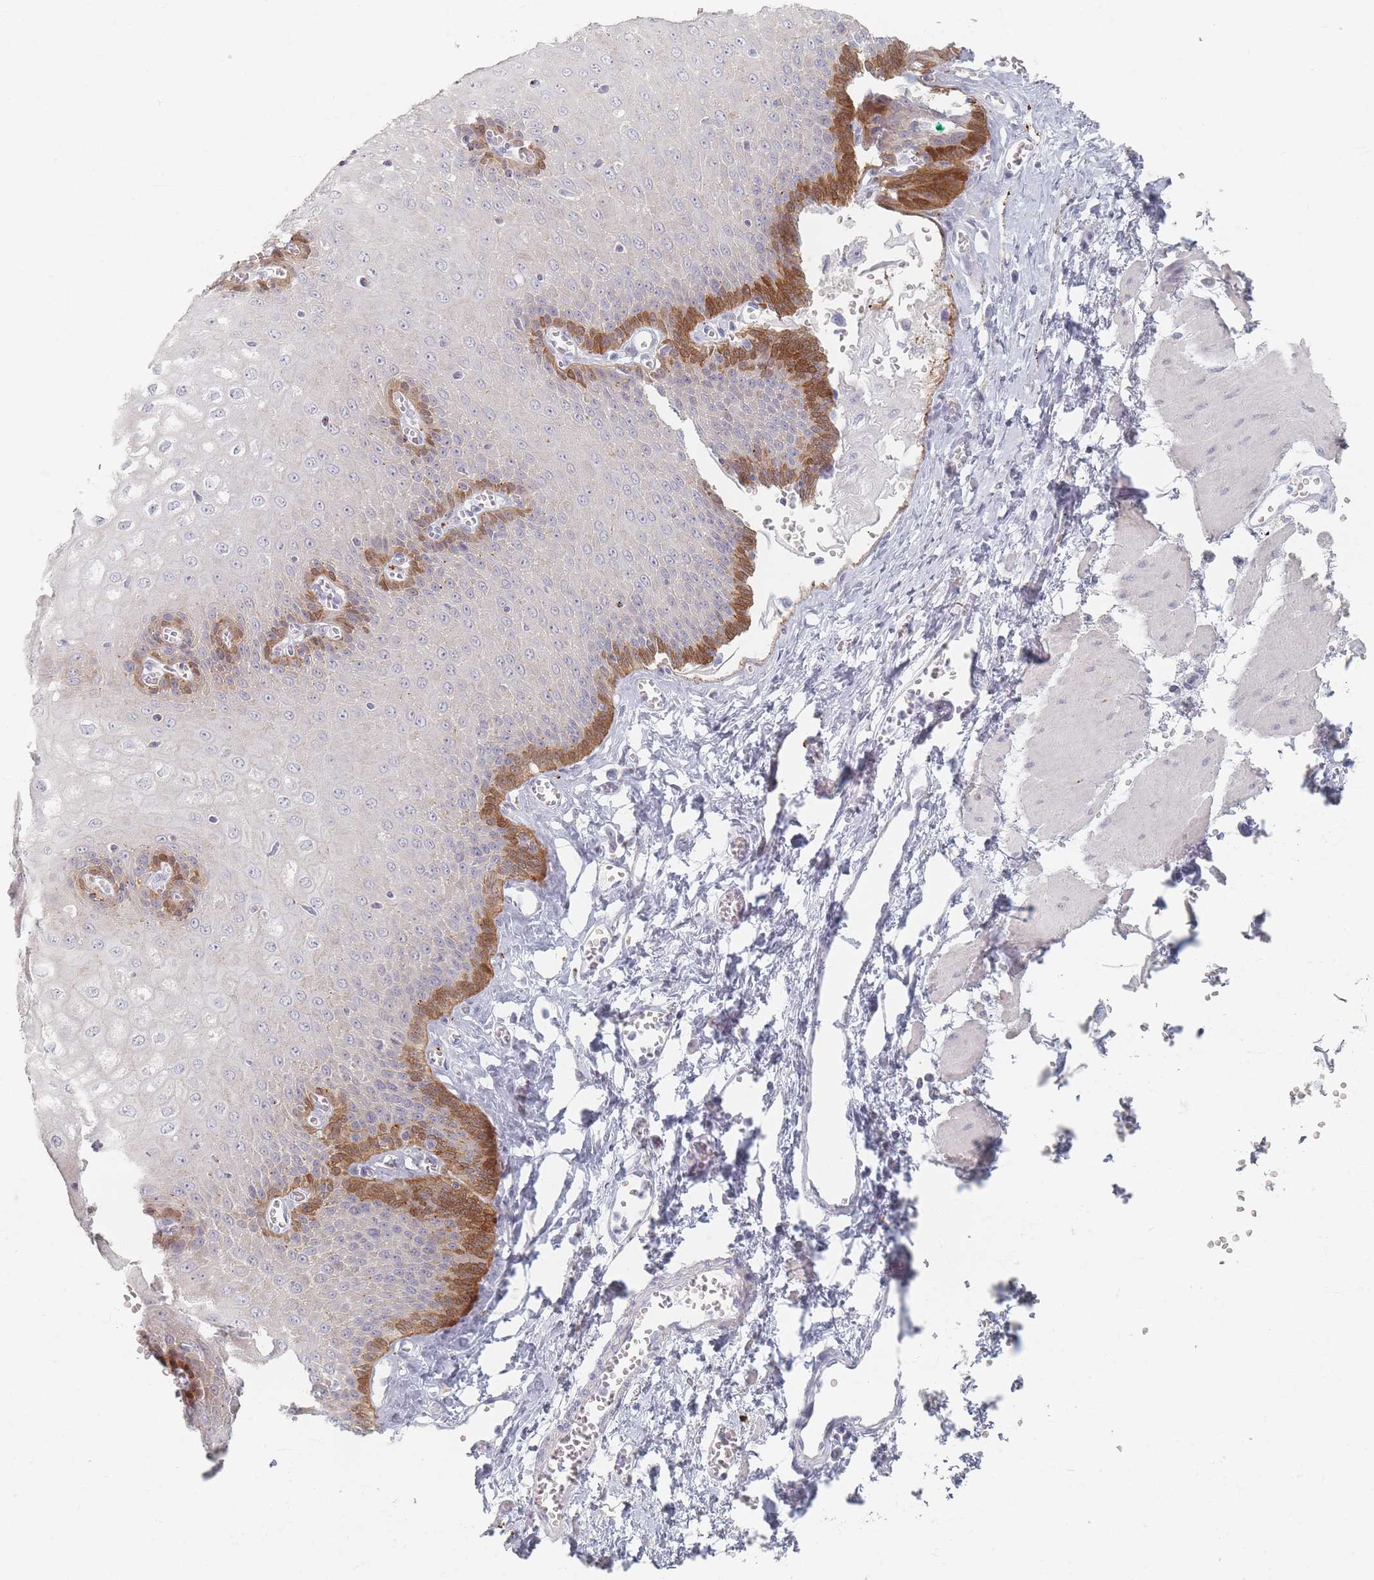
{"staining": {"intensity": "strong", "quantity": "<25%", "location": "cytoplasmic/membranous,nuclear"}, "tissue": "esophagus", "cell_type": "Squamous epithelial cells", "image_type": "normal", "snomed": [{"axis": "morphology", "description": "Normal tissue, NOS"}, {"axis": "topography", "description": "Esophagus"}], "caption": "Protein expression analysis of unremarkable esophagus shows strong cytoplasmic/membranous,nuclear staining in approximately <25% of squamous epithelial cells. Ihc stains the protein of interest in brown and the nuclei are stained blue.", "gene": "ENSG00000251357", "patient": {"sex": "male", "age": 60}}